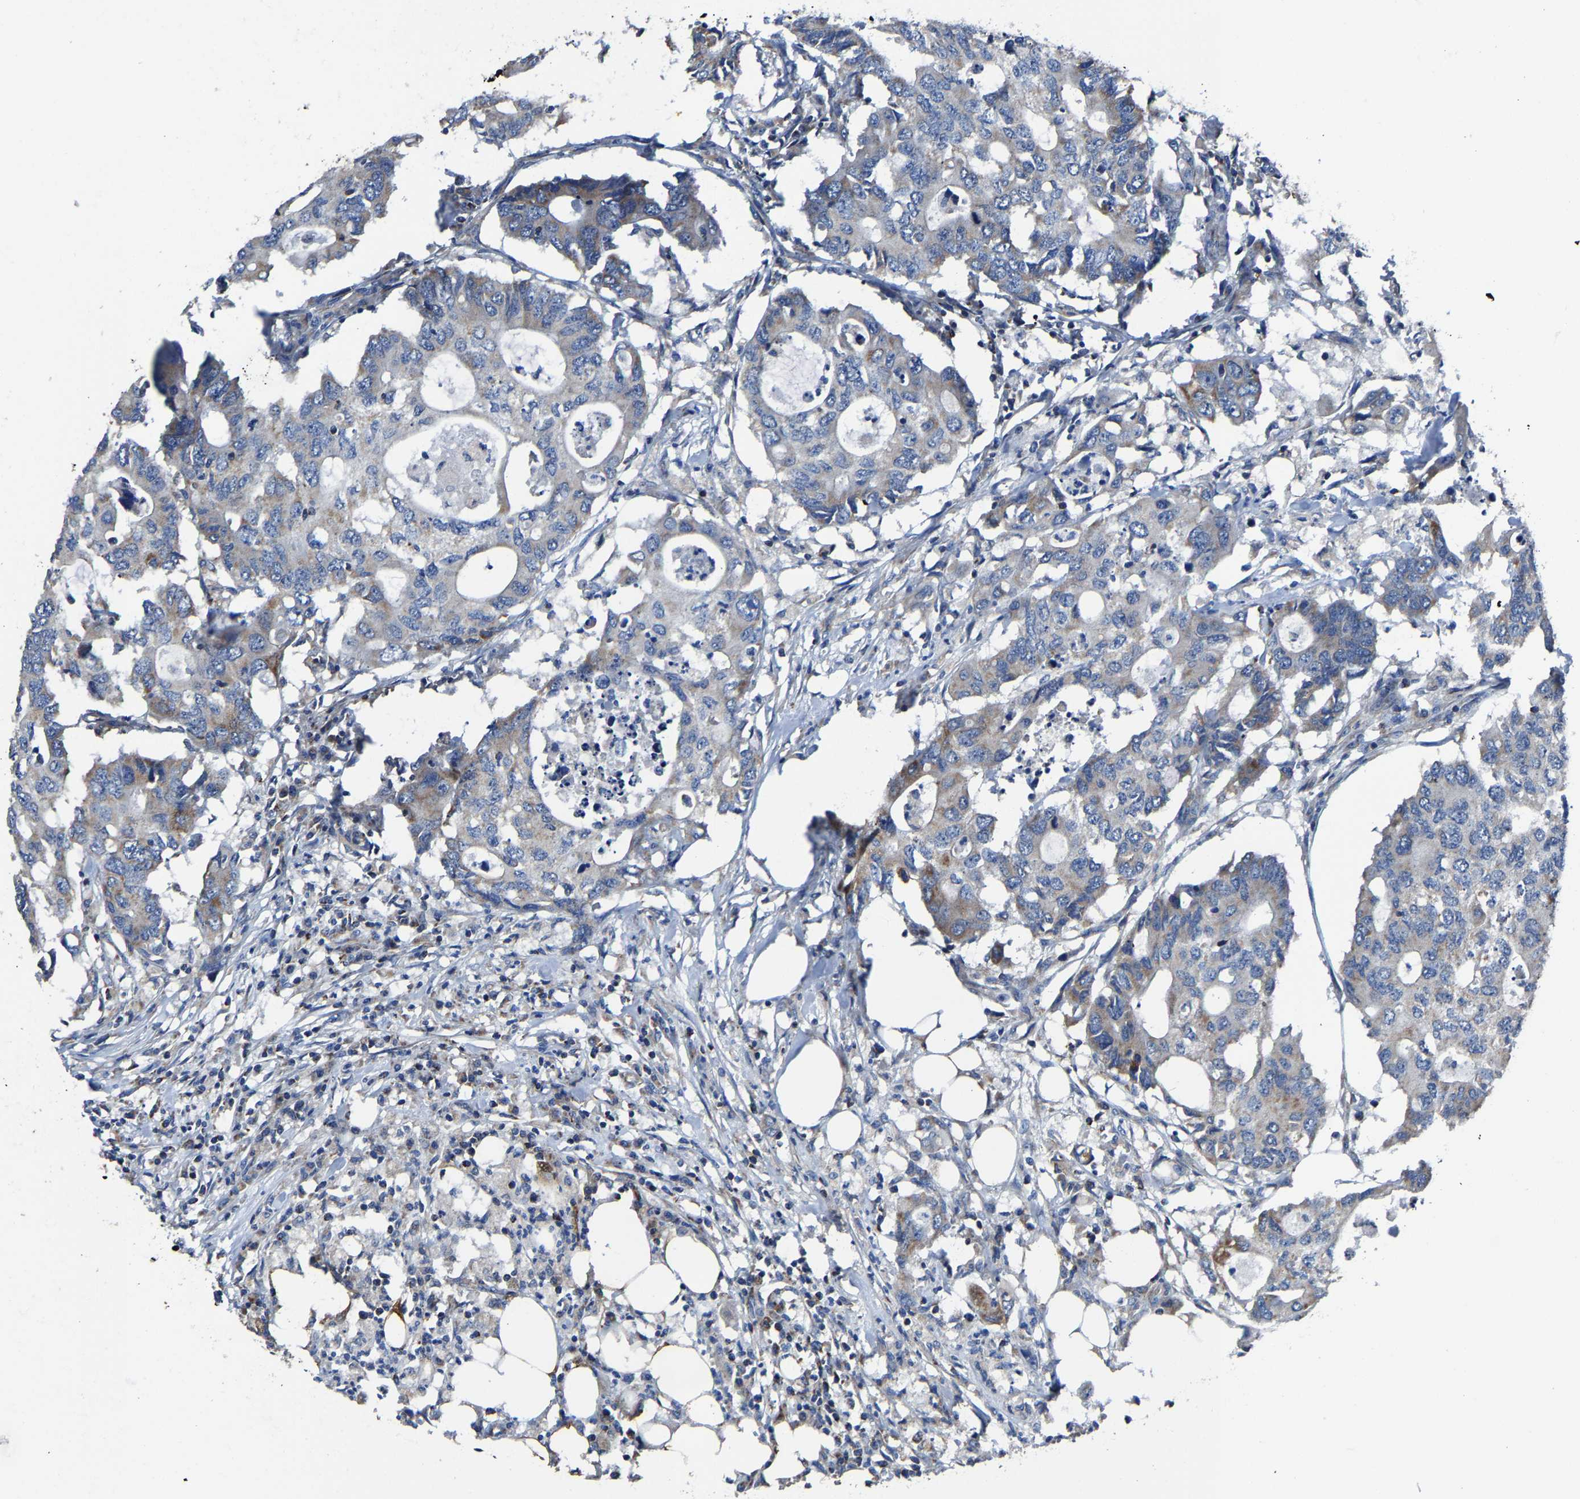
{"staining": {"intensity": "weak", "quantity": "25%-75%", "location": "cytoplasmic/membranous"}, "tissue": "colorectal cancer", "cell_type": "Tumor cells", "image_type": "cancer", "snomed": [{"axis": "morphology", "description": "Adenocarcinoma, NOS"}, {"axis": "topography", "description": "Colon"}], "caption": "This micrograph shows immunohistochemistry (IHC) staining of human colorectal adenocarcinoma, with low weak cytoplasmic/membranous positivity in approximately 25%-75% of tumor cells.", "gene": "AGK", "patient": {"sex": "male", "age": 71}}